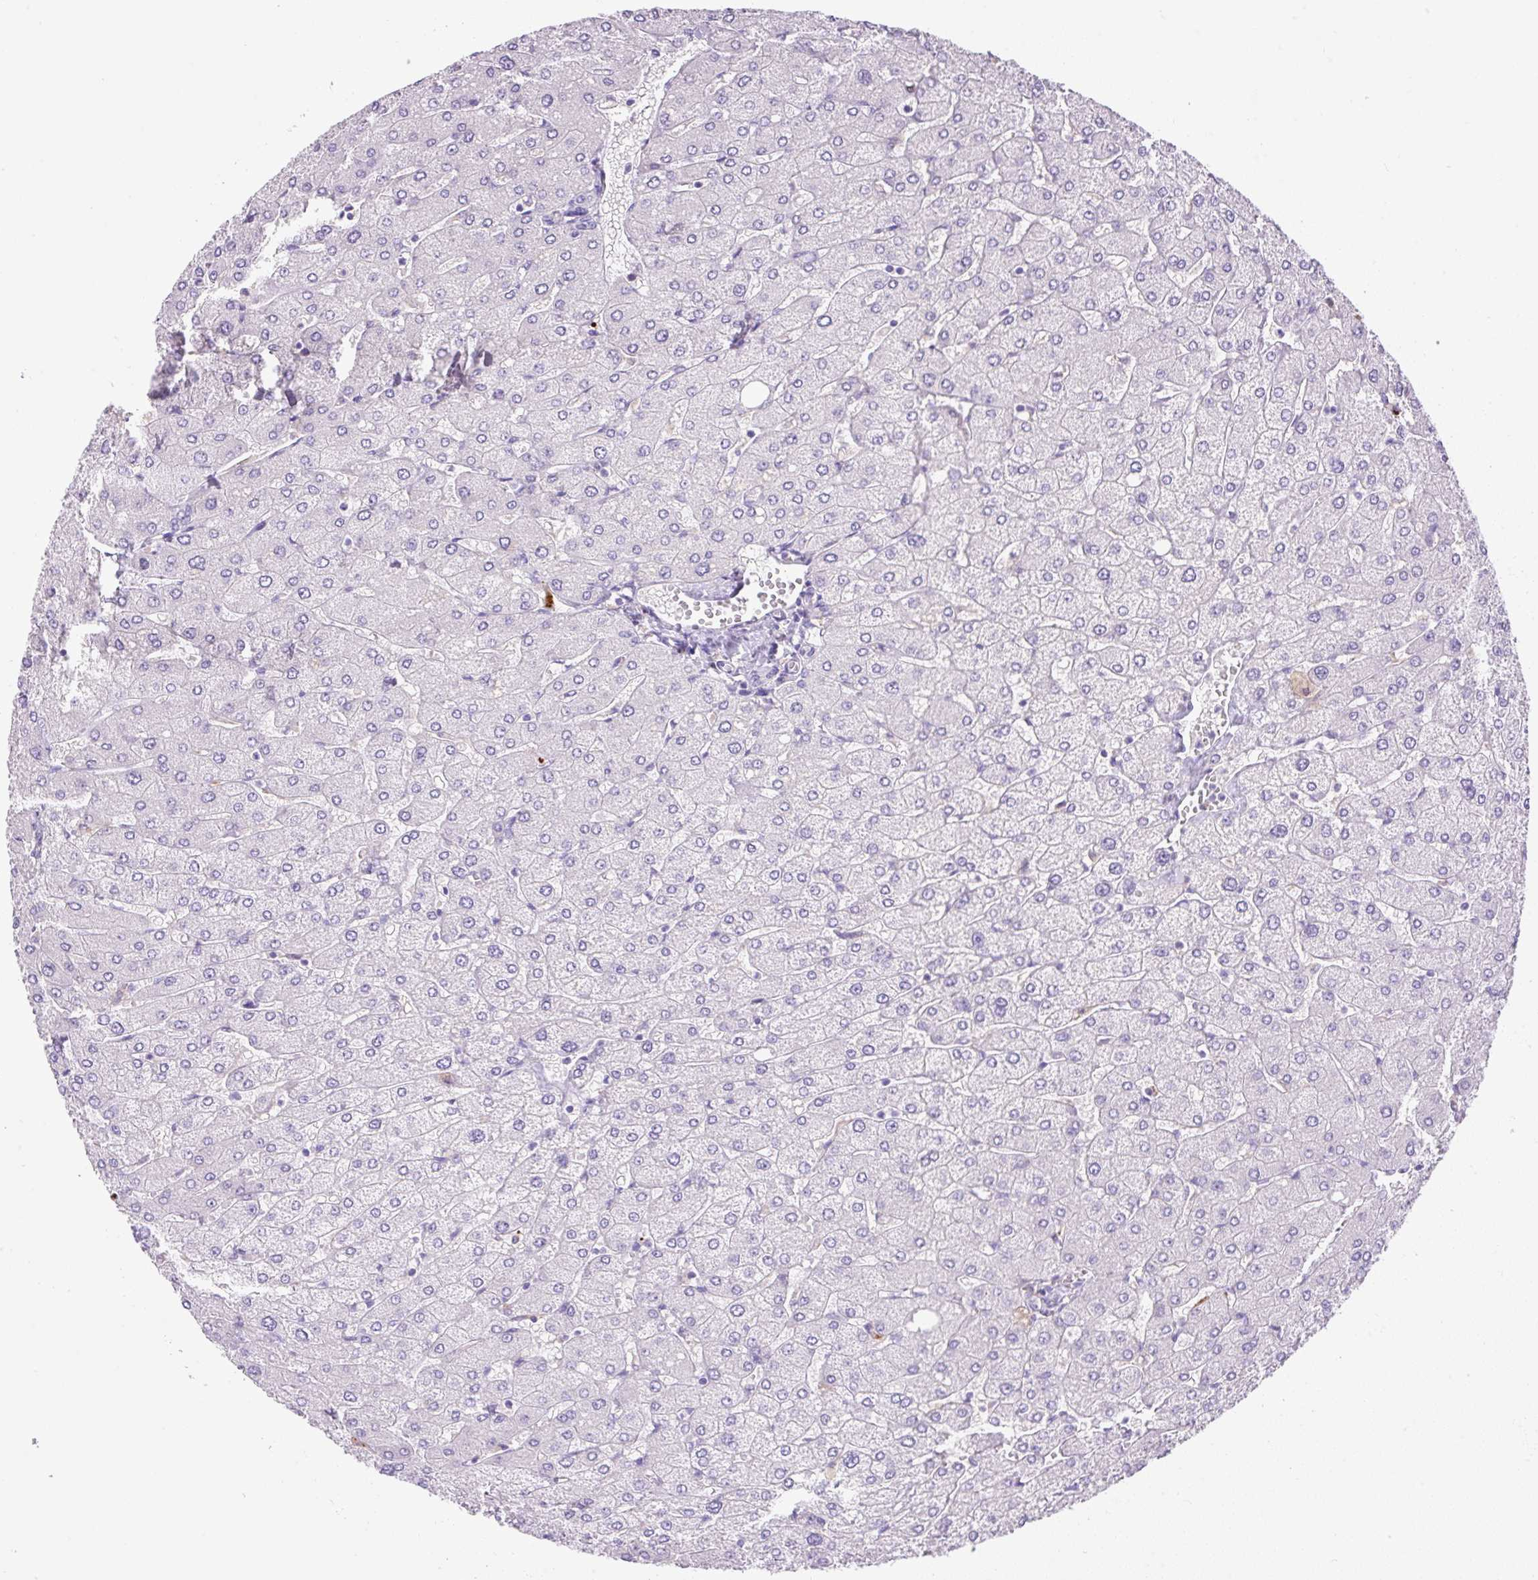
{"staining": {"intensity": "negative", "quantity": "none", "location": "none"}, "tissue": "liver", "cell_type": "Cholangiocytes", "image_type": "normal", "snomed": [{"axis": "morphology", "description": "Normal tissue, NOS"}, {"axis": "topography", "description": "Liver"}], "caption": "Benign liver was stained to show a protein in brown. There is no significant positivity in cholangiocytes. (Brightfield microscopy of DAB immunohistochemistry (IHC) at high magnification).", "gene": "TDRD15", "patient": {"sex": "male", "age": 55}}